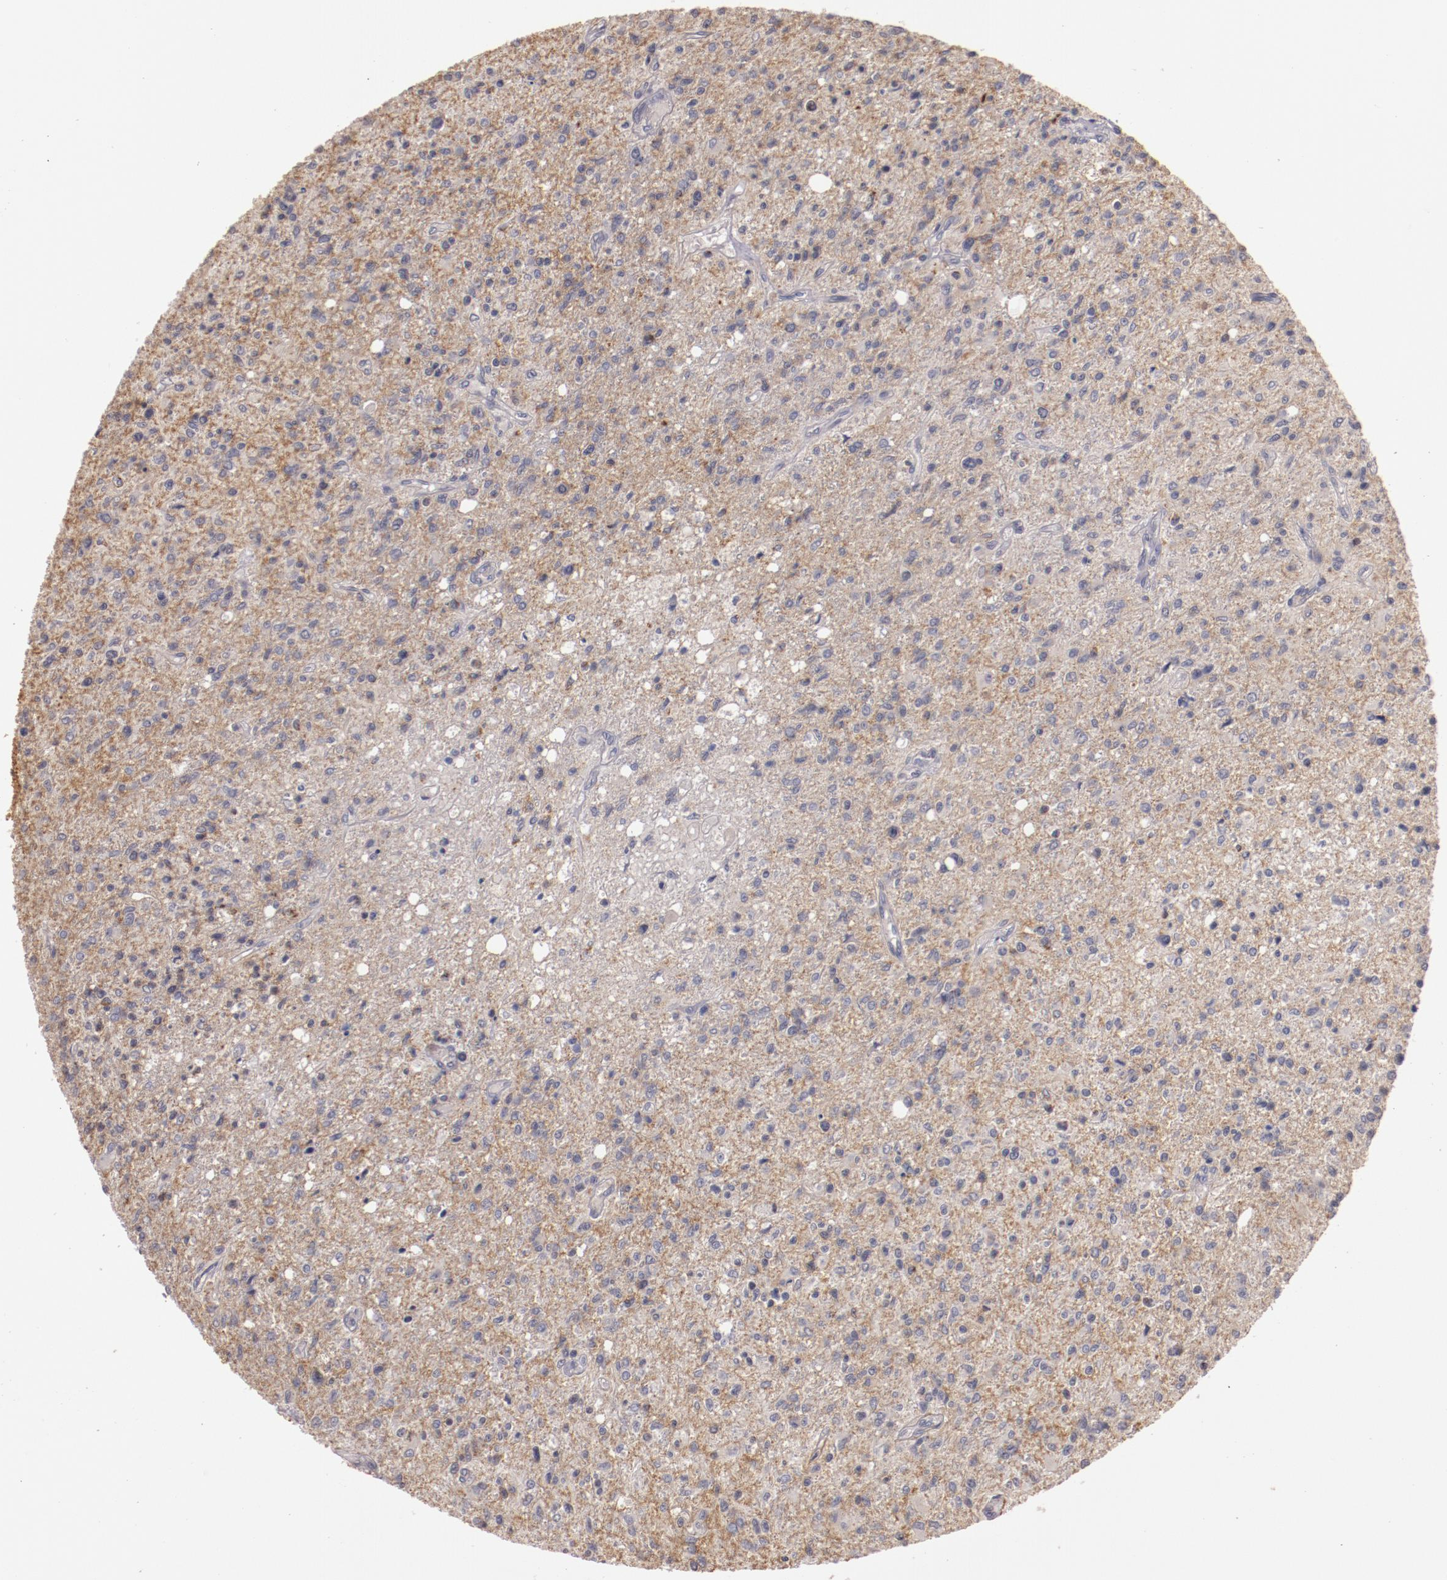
{"staining": {"intensity": "negative", "quantity": "none", "location": "none"}, "tissue": "glioma", "cell_type": "Tumor cells", "image_type": "cancer", "snomed": [{"axis": "morphology", "description": "Glioma, malignant, High grade"}, {"axis": "topography", "description": "Cerebral cortex"}], "caption": "High magnification brightfield microscopy of glioma stained with DAB (3,3'-diaminobenzidine) (brown) and counterstained with hematoxylin (blue): tumor cells show no significant expression.", "gene": "MBL2", "patient": {"sex": "male", "age": 76}}